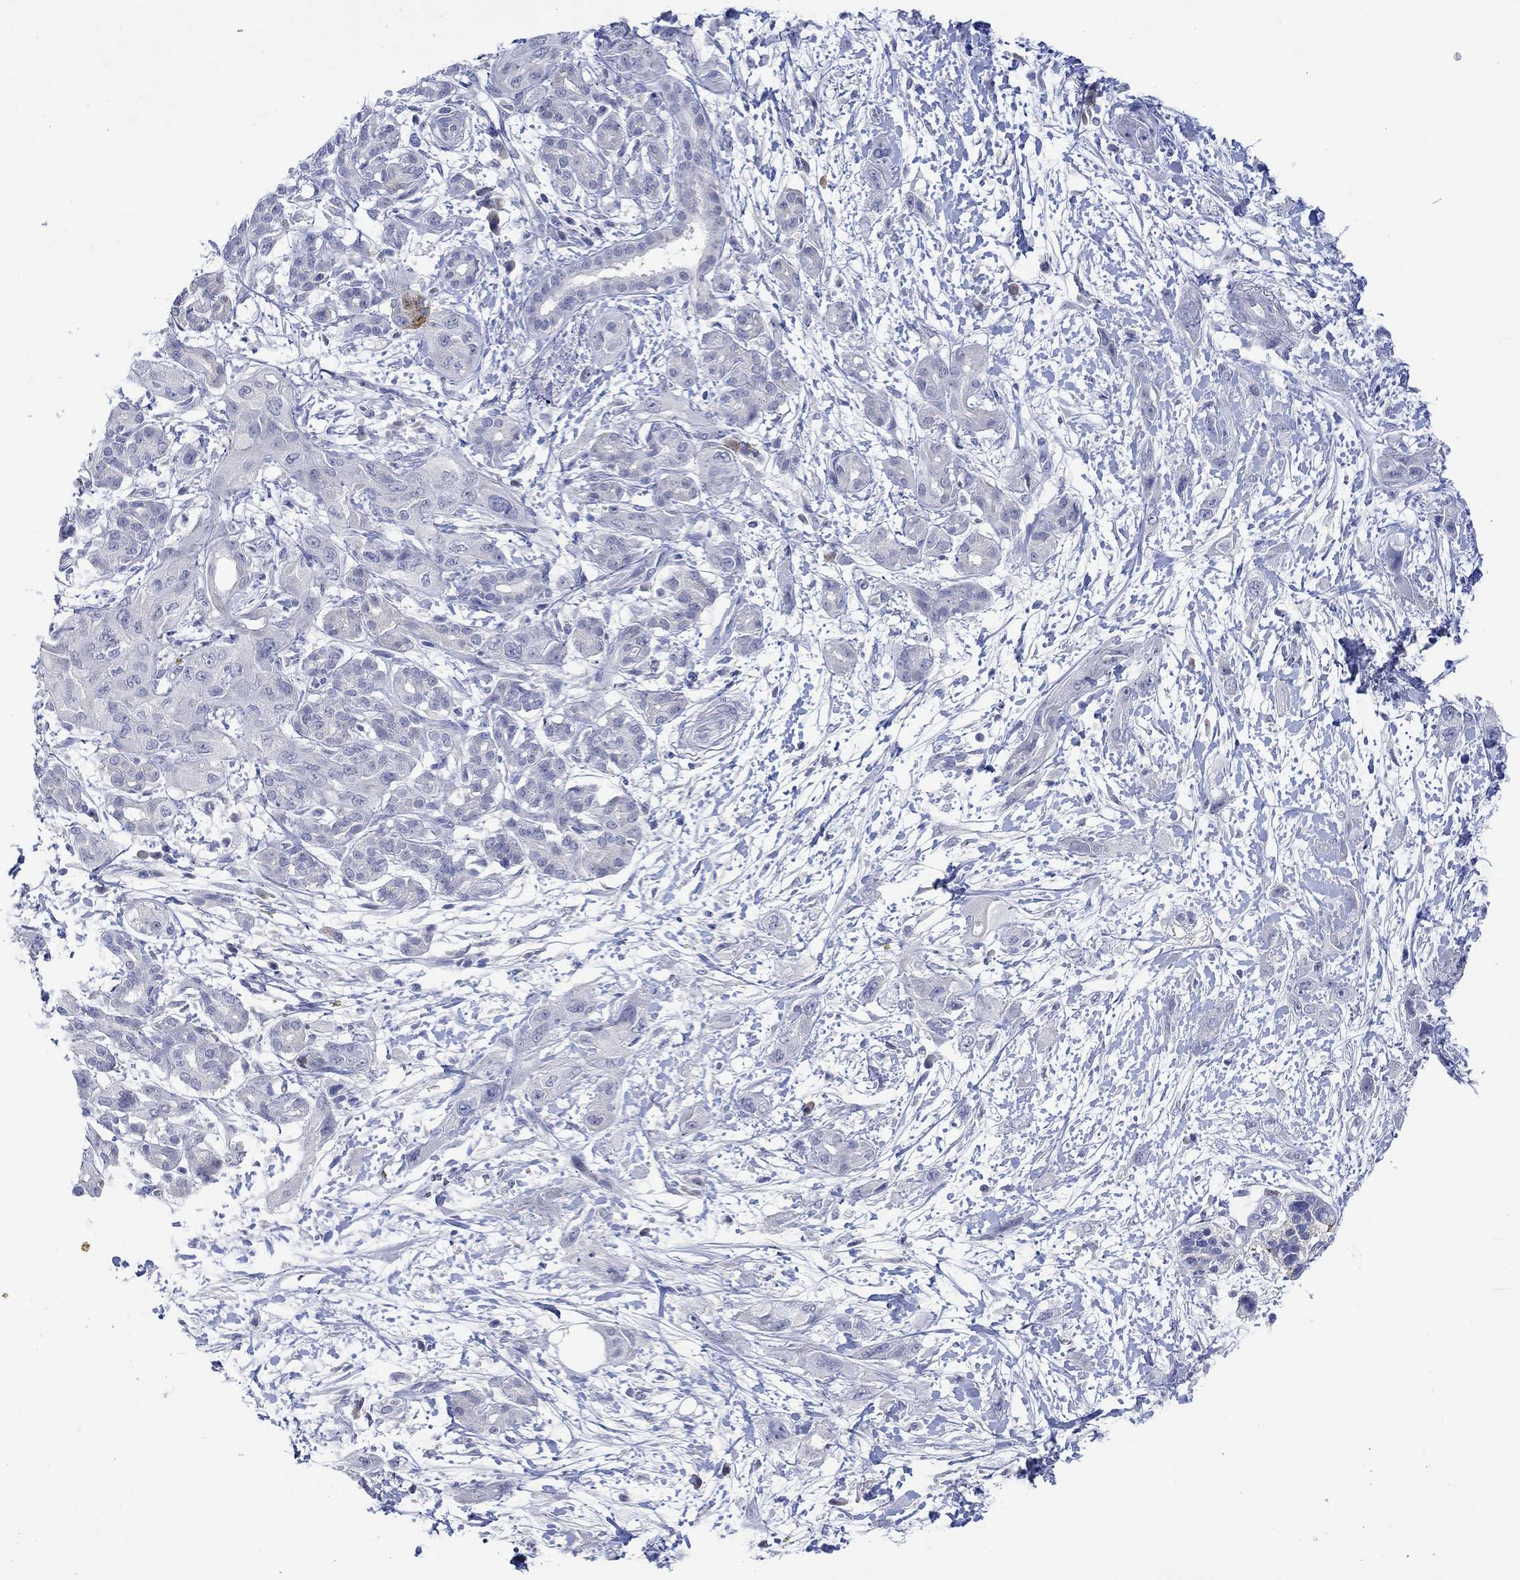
{"staining": {"intensity": "negative", "quantity": "none", "location": "none"}, "tissue": "pancreatic cancer", "cell_type": "Tumor cells", "image_type": "cancer", "snomed": [{"axis": "morphology", "description": "Adenocarcinoma, NOS"}, {"axis": "topography", "description": "Pancreas"}], "caption": "Tumor cells are negative for brown protein staining in adenocarcinoma (pancreatic).", "gene": "DLK1", "patient": {"sex": "male", "age": 72}}